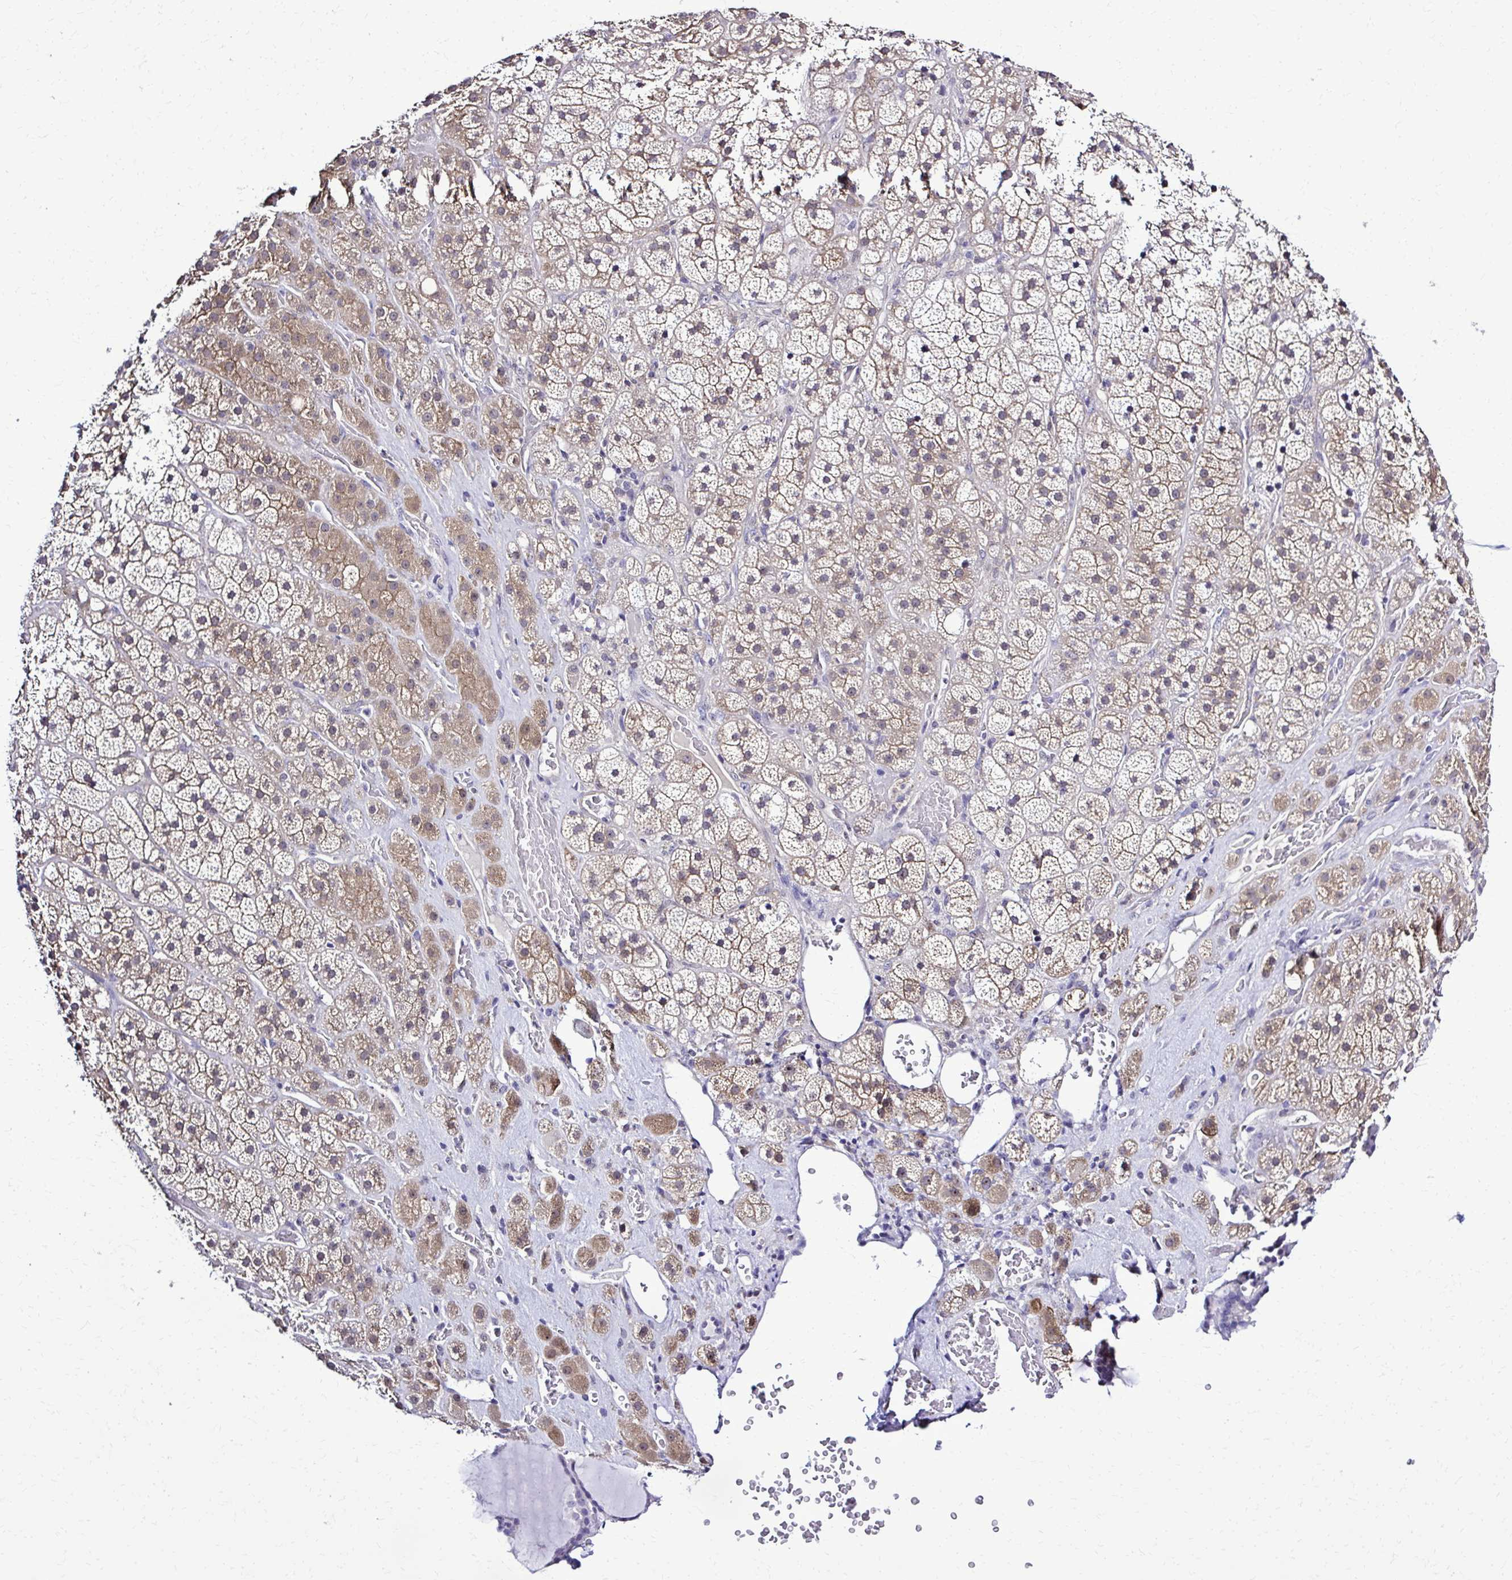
{"staining": {"intensity": "moderate", "quantity": ">75%", "location": "cytoplasmic/membranous"}, "tissue": "adrenal gland", "cell_type": "Glandular cells", "image_type": "normal", "snomed": [{"axis": "morphology", "description": "Normal tissue, NOS"}, {"axis": "topography", "description": "Adrenal gland"}], "caption": "Protein expression analysis of unremarkable human adrenal gland reveals moderate cytoplasmic/membranous staining in about >75% of glandular cells. The staining was performed using DAB (3,3'-diaminobenzidine), with brown indicating positive protein expression. Nuclei are stained blue with hematoxylin.", "gene": "RASL11B", "patient": {"sex": "male", "age": 57}}